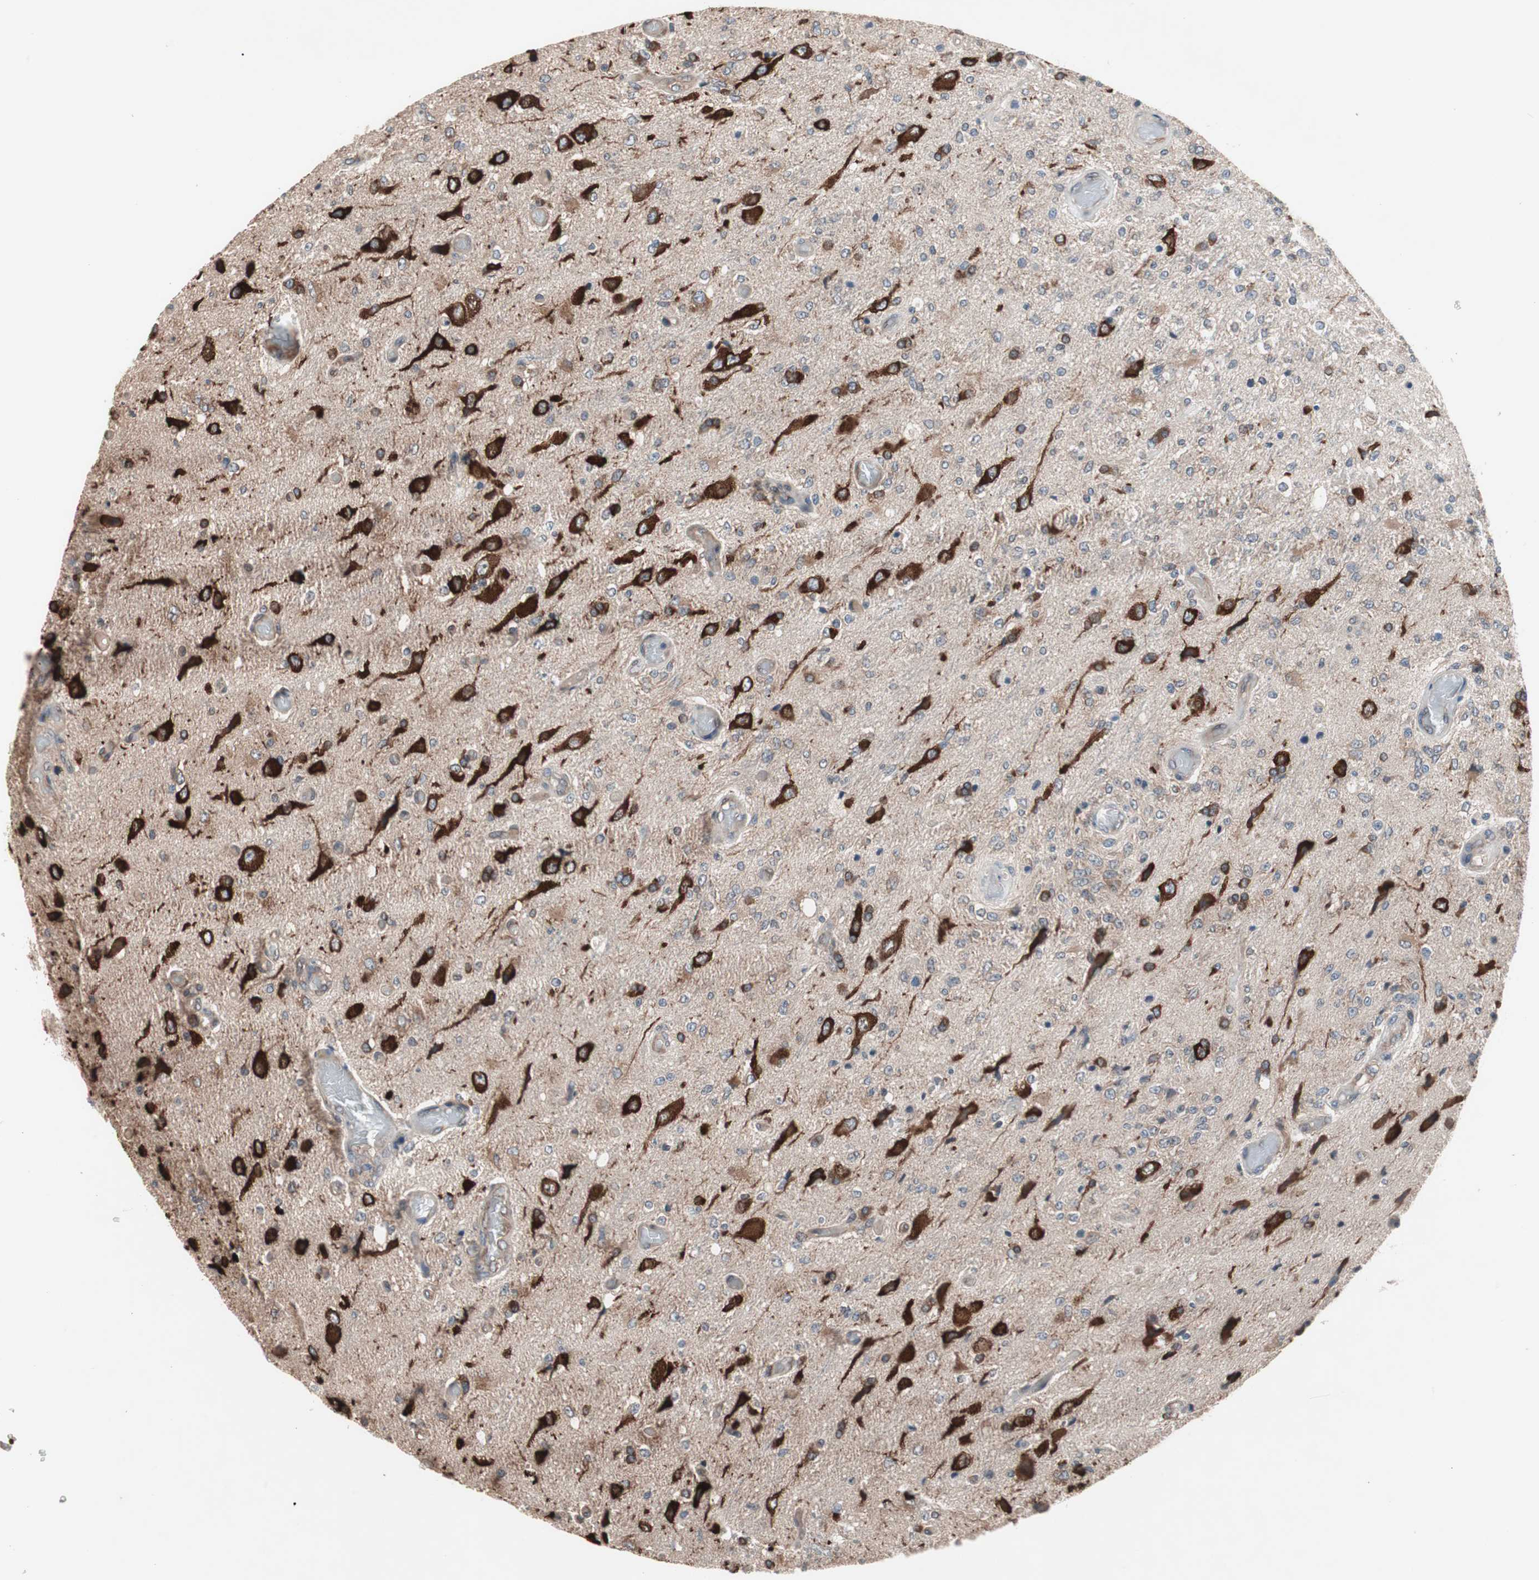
{"staining": {"intensity": "weak", "quantity": "<25%", "location": "cytoplasmic/membranous"}, "tissue": "glioma", "cell_type": "Tumor cells", "image_type": "cancer", "snomed": [{"axis": "morphology", "description": "Normal tissue, NOS"}, {"axis": "morphology", "description": "Glioma, malignant, High grade"}, {"axis": "topography", "description": "Cerebral cortex"}], "caption": "Tumor cells are negative for brown protein staining in glioma.", "gene": "IRS1", "patient": {"sex": "male", "age": 77}}